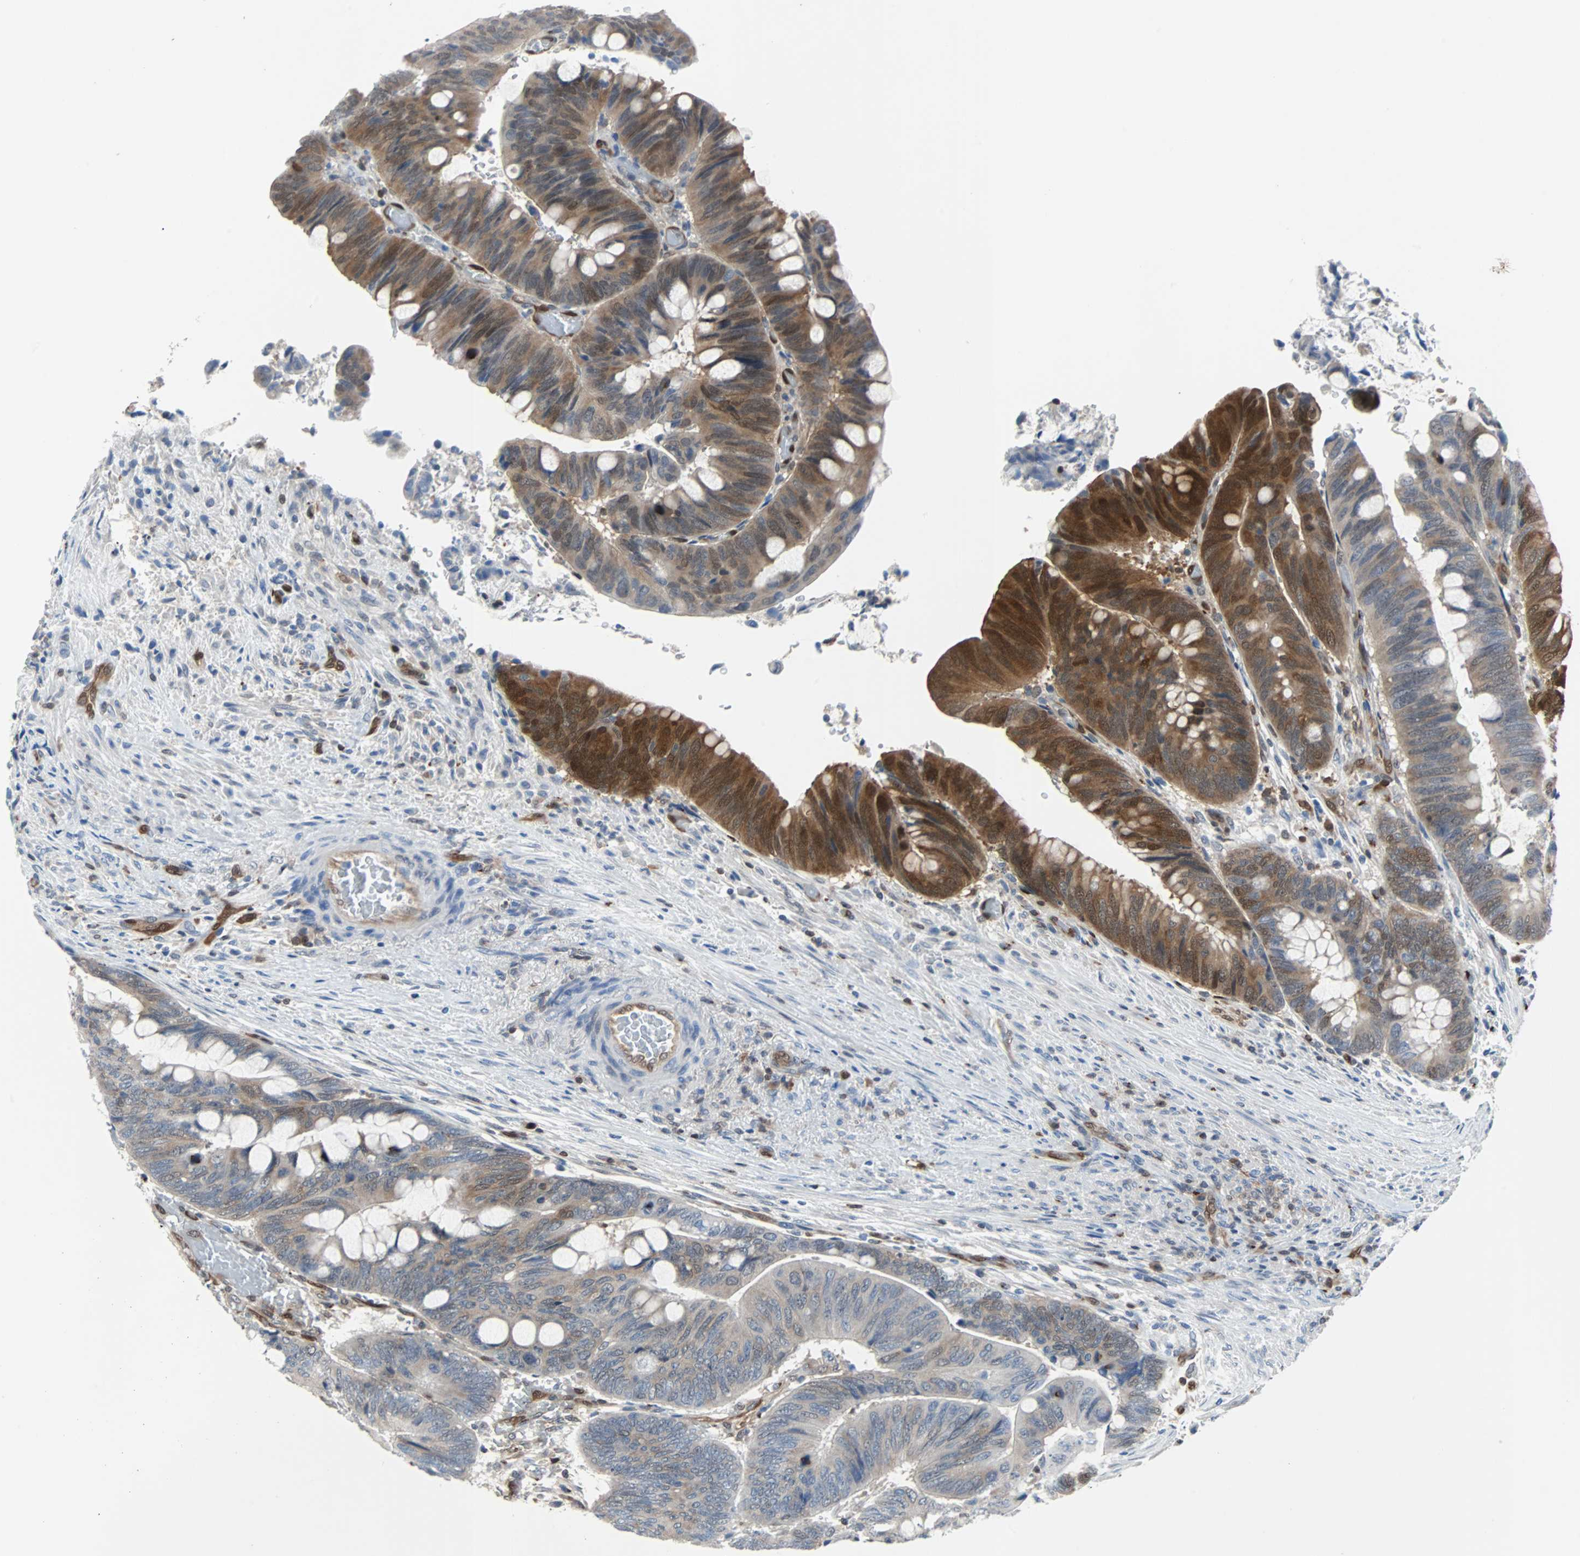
{"staining": {"intensity": "moderate", "quantity": "25%-75%", "location": "cytoplasmic/membranous,nuclear"}, "tissue": "colorectal cancer", "cell_type": "Tumor cells", "image_type": "cancer", "snomed": [{"axis": "morphology", "description": "Normal tissue, NOS"}, {"axis": "morphology", "description": "Adenocarcinoma, NOS"}, {"axis": "topography", "description": "Rectum"}, {"axis": "topography", "description": "Peripheral nerve tissue"}], "caption": "There is medium levels of moderate cytoplasmic/membranous and nuclear staining in tumor cells of colorectal cancer, as demonstrated by immunohistochemical staining (brown color).", "gene": "MAP2K6", "patient": {"sex": "male", "age": 92}}